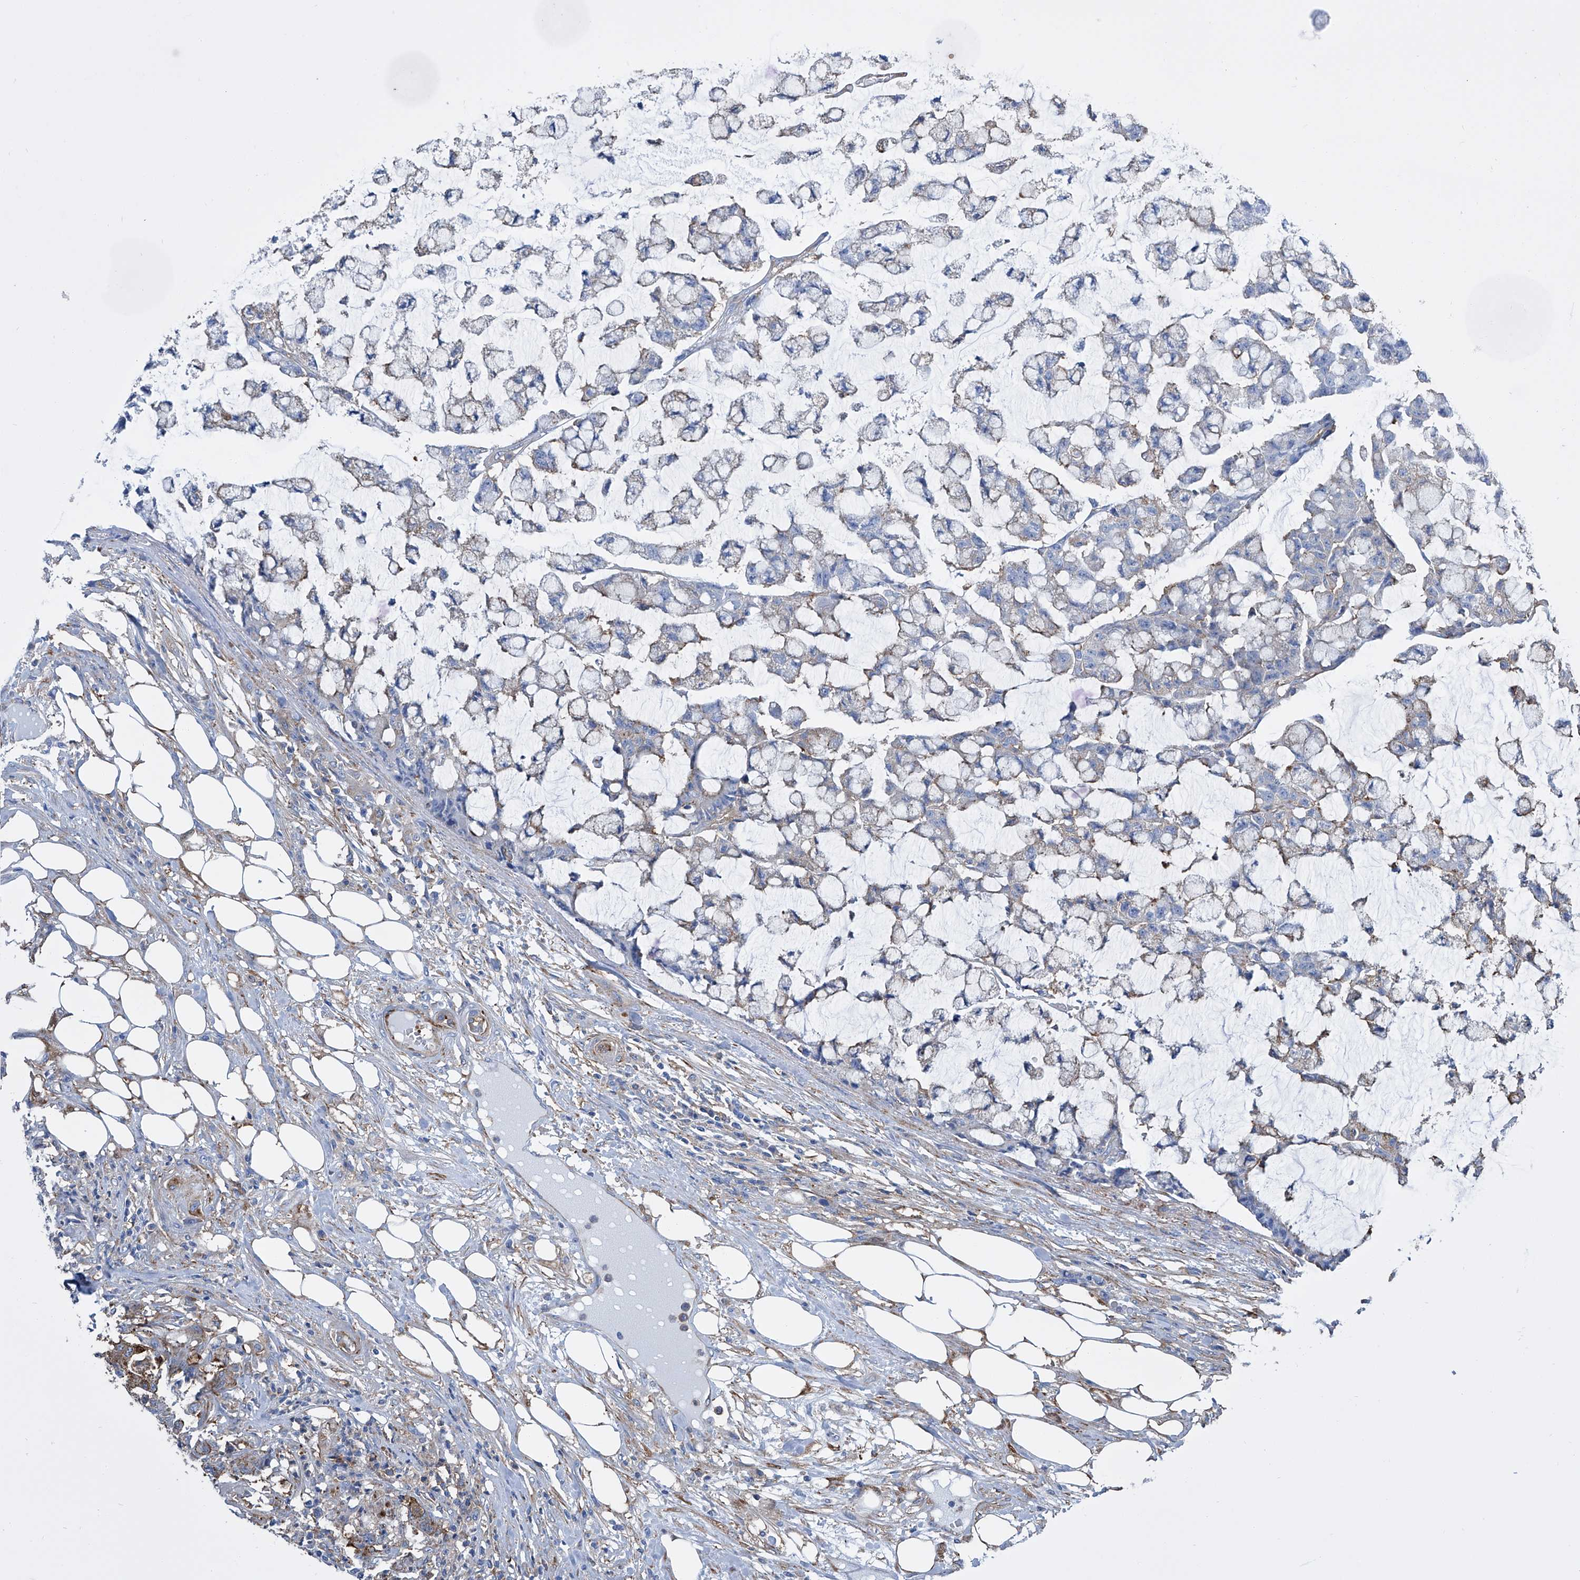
{"staining": {"intensity": "negative", "quantity": "none", "location": "none"}, "tissue": "colorectal cancer", "cell_type": "Tumor cells", "image_type": "cancer", "snomed": [{"axis": "morphology", "description": "Adenocarcinoma, NOS"}, {"axis": "topography", "description": "Colon"}], "caption": "Immunohistochemical staining of colorectal cancer displays no significant positivity in tumor cells.", "gene": "GPT", "patient": {"sex": "female", "age": 84}}